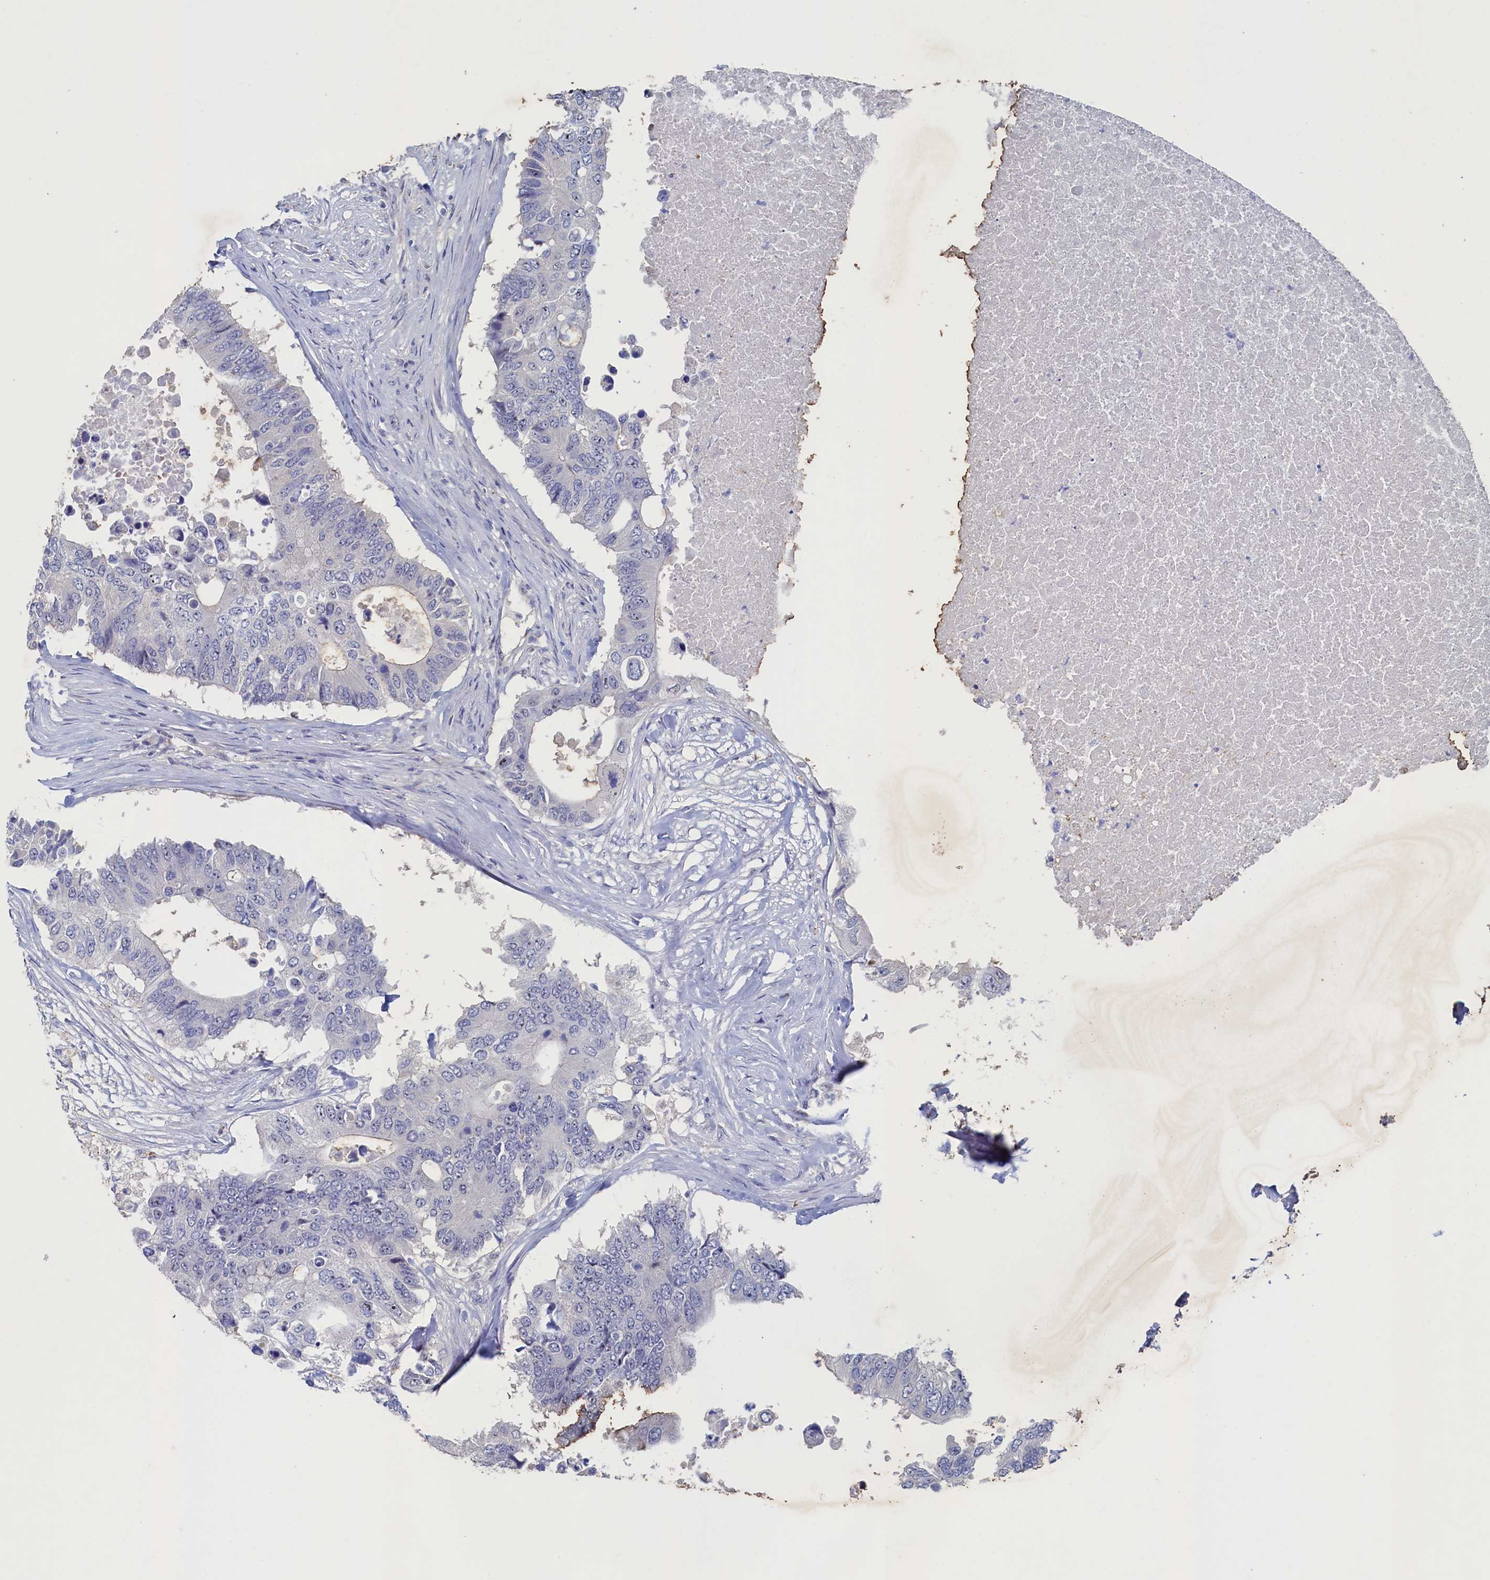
{"staining": {"intensity": "negative", "quantity": "none", "location": "none"}, "tissue": "colorectal cancer", "cell_type": "Tumor cells", "image_type": "cancer", "snomed": [{"axis": "morphology", "description": "Adenocarcinoma, NOS"}, {"axis": "topography", "description": "Colon"}], "caption": "Colorectal adenocarcinoma stained for a protein using IHC displays no positivity tumor cells.", "gene": "CBLIF", "patient": {"sex": "male", "age": 71}}